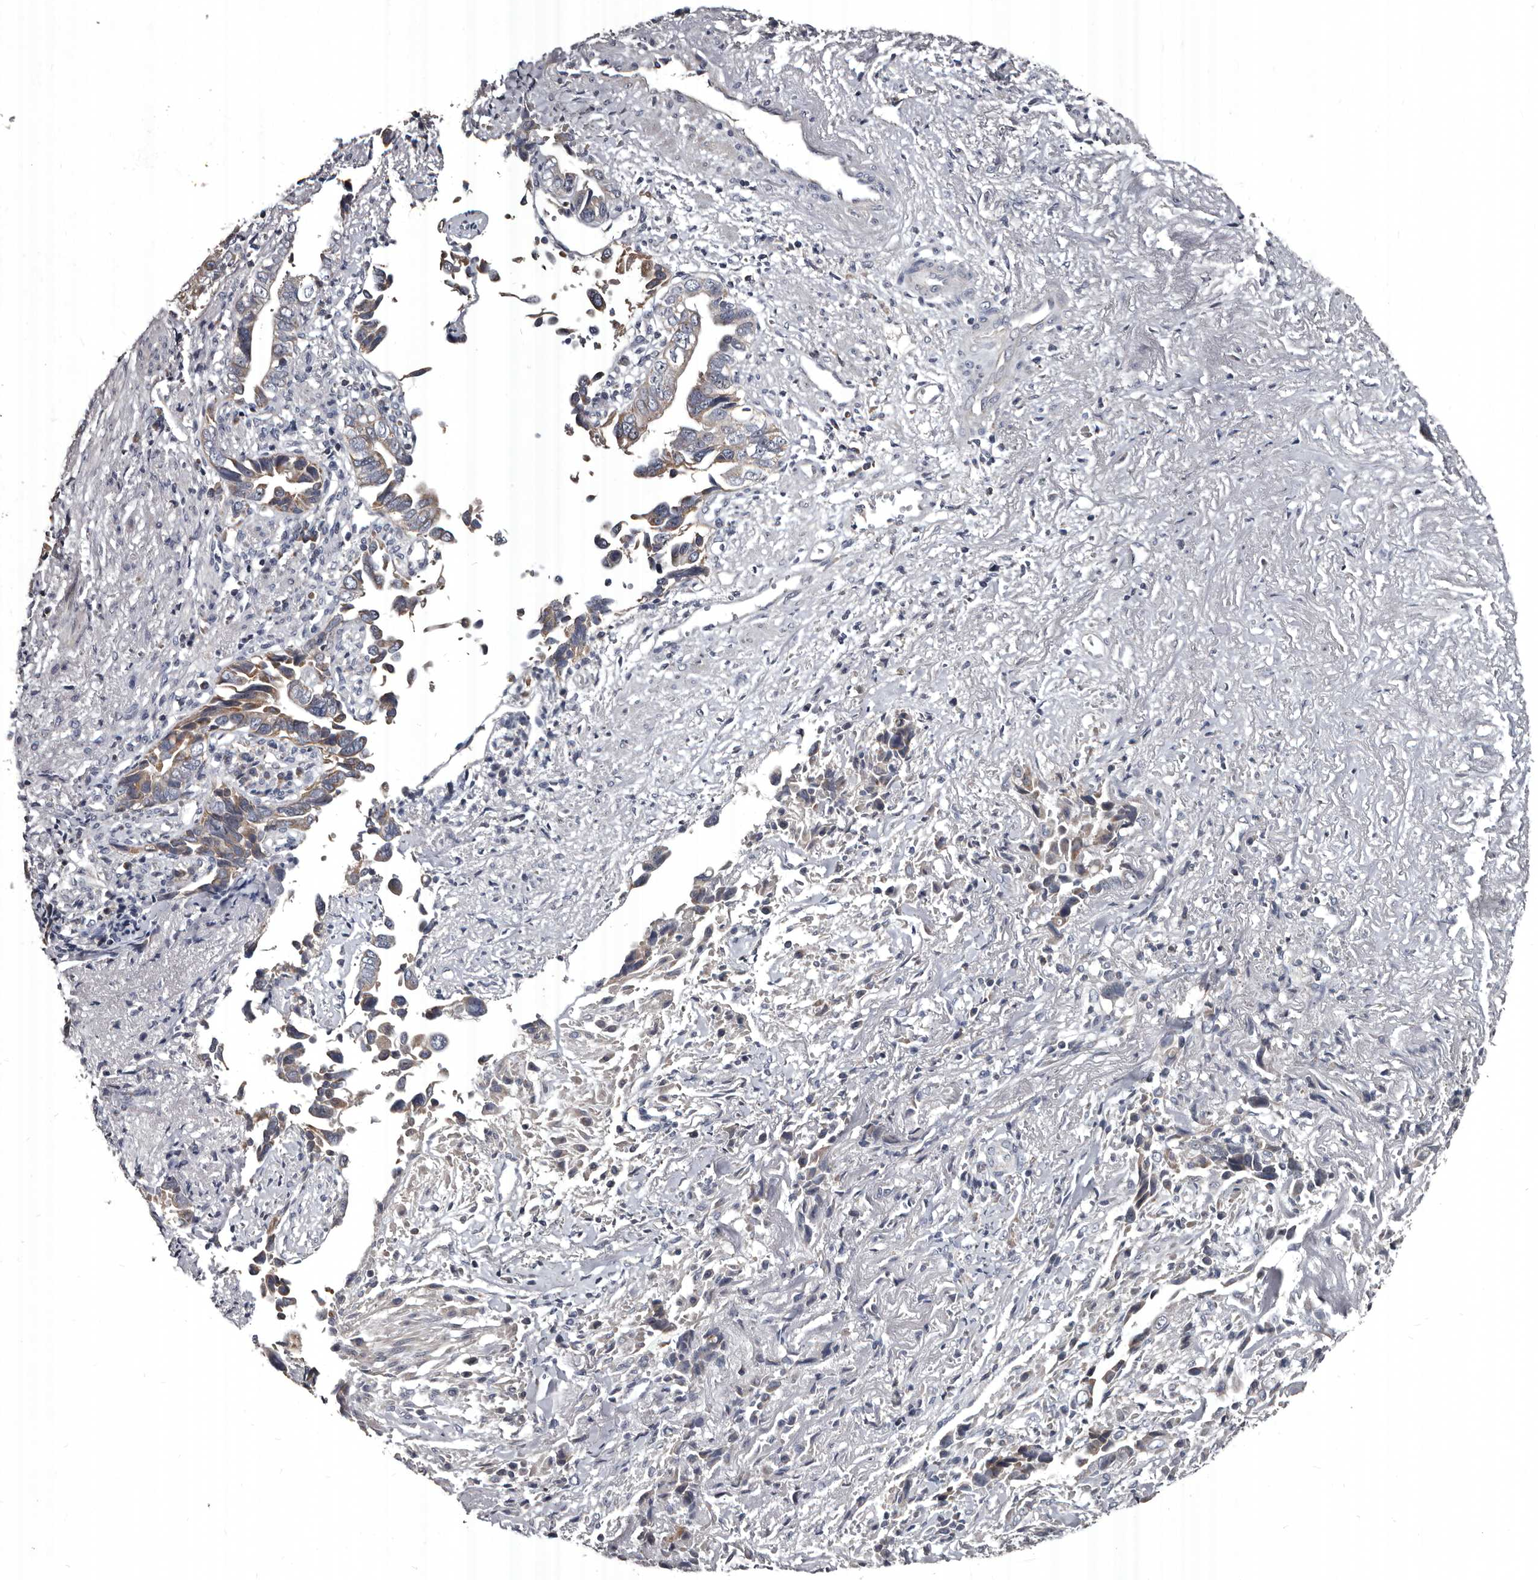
{"staining": {"intensity": "moderate", "quantity": "<25%", "location": "cytoplasmic/membranous"}, "tissue": "liver cancer", "cell_type": "Tumor cells", "image_type": "cancer", "snomed": [{"axis": "morphology", "description": "Cholangiocarcinoma"}, {"axis": "topography", "description": "Liver"}], "caption": "This histopathology image exhibits liver cholangiocarcinoma stained with immunohistochemistry (IHC) to label a protein in brown. The cytoplasmic/membranous of tumor cells show moderate positivity for the protein. Nuclei are counter-stained blue.", "gene": "GREB1", "patient": {"sex": "female", "age": 79}}